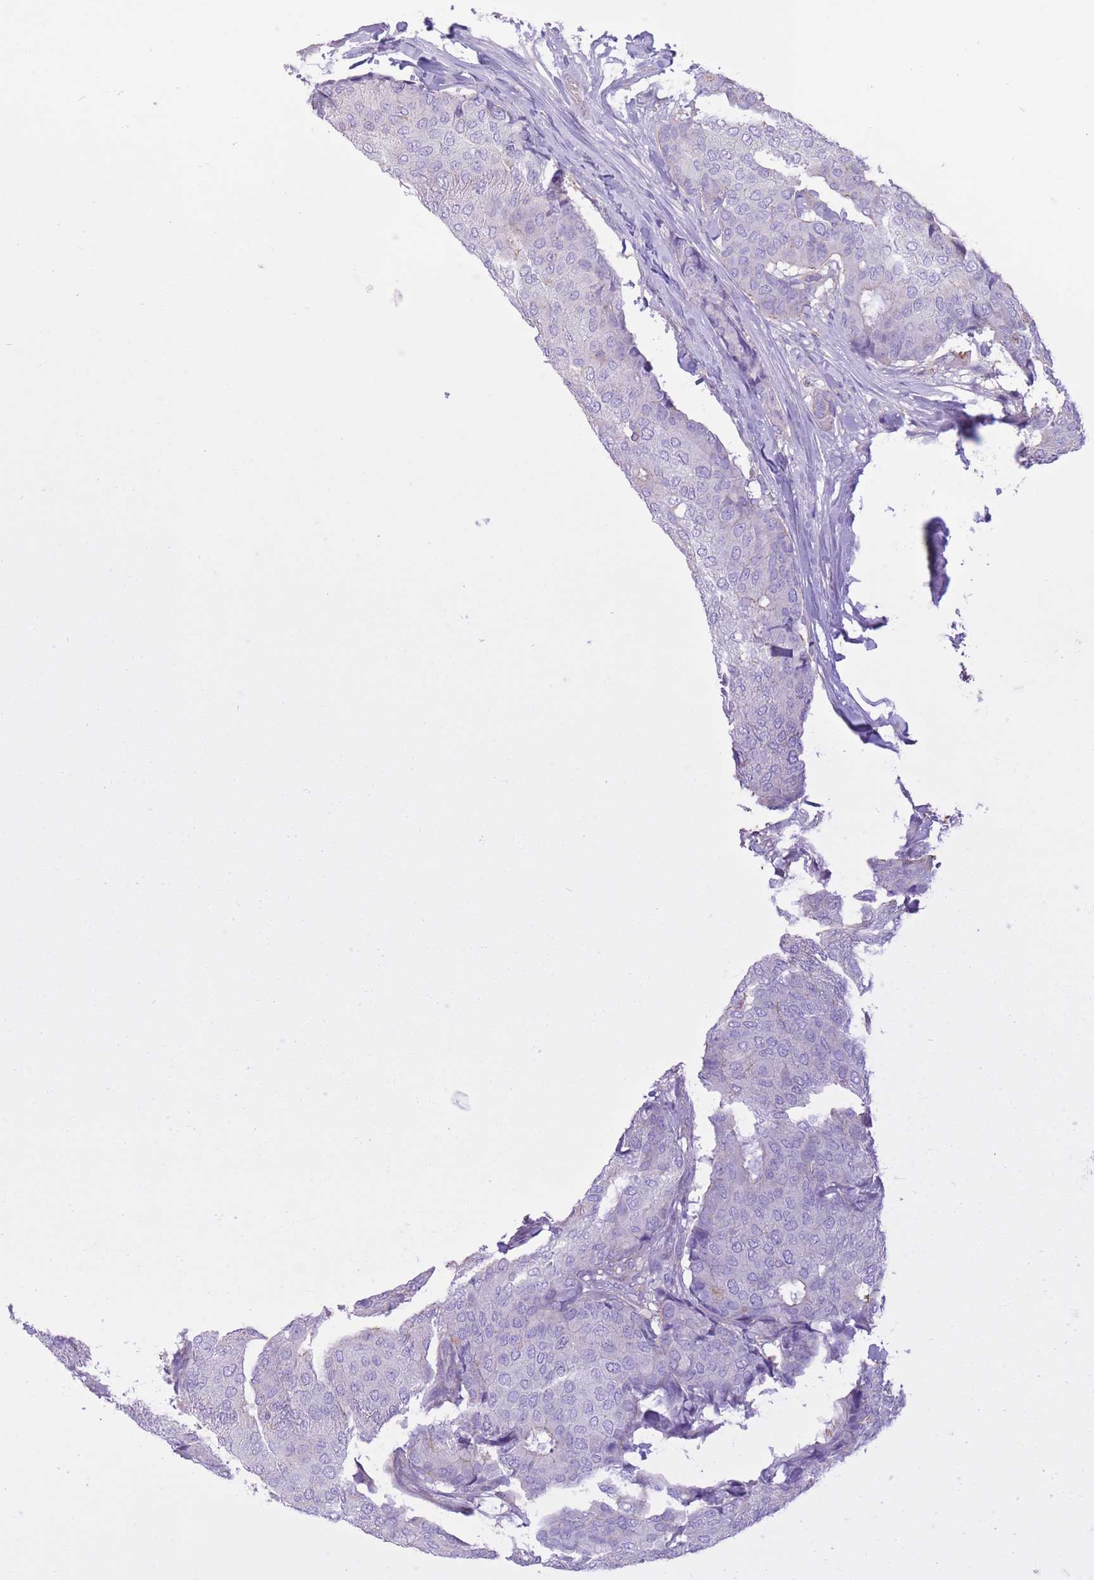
{"staining": {"intensity": "negative", "quantity": "none", "location": "none"}, "tissue": "breast cancer", "cell_type": "Tumor cells", "image_type": "cancer", "snomed": [{"axis": "morphology", "description": "Duct carcinoma"}, {"axis": "topography", "description": "Breast"}], "caption": "Immunohistochemistry histopathology image of neoplastic tissue: human breast cancer (intraductal carcinoma) stained with DAB exhibits no significant protein positivity in tumor cells.", "gene": "PDHA1", "patient": {"sex": "female", "age": 75}}